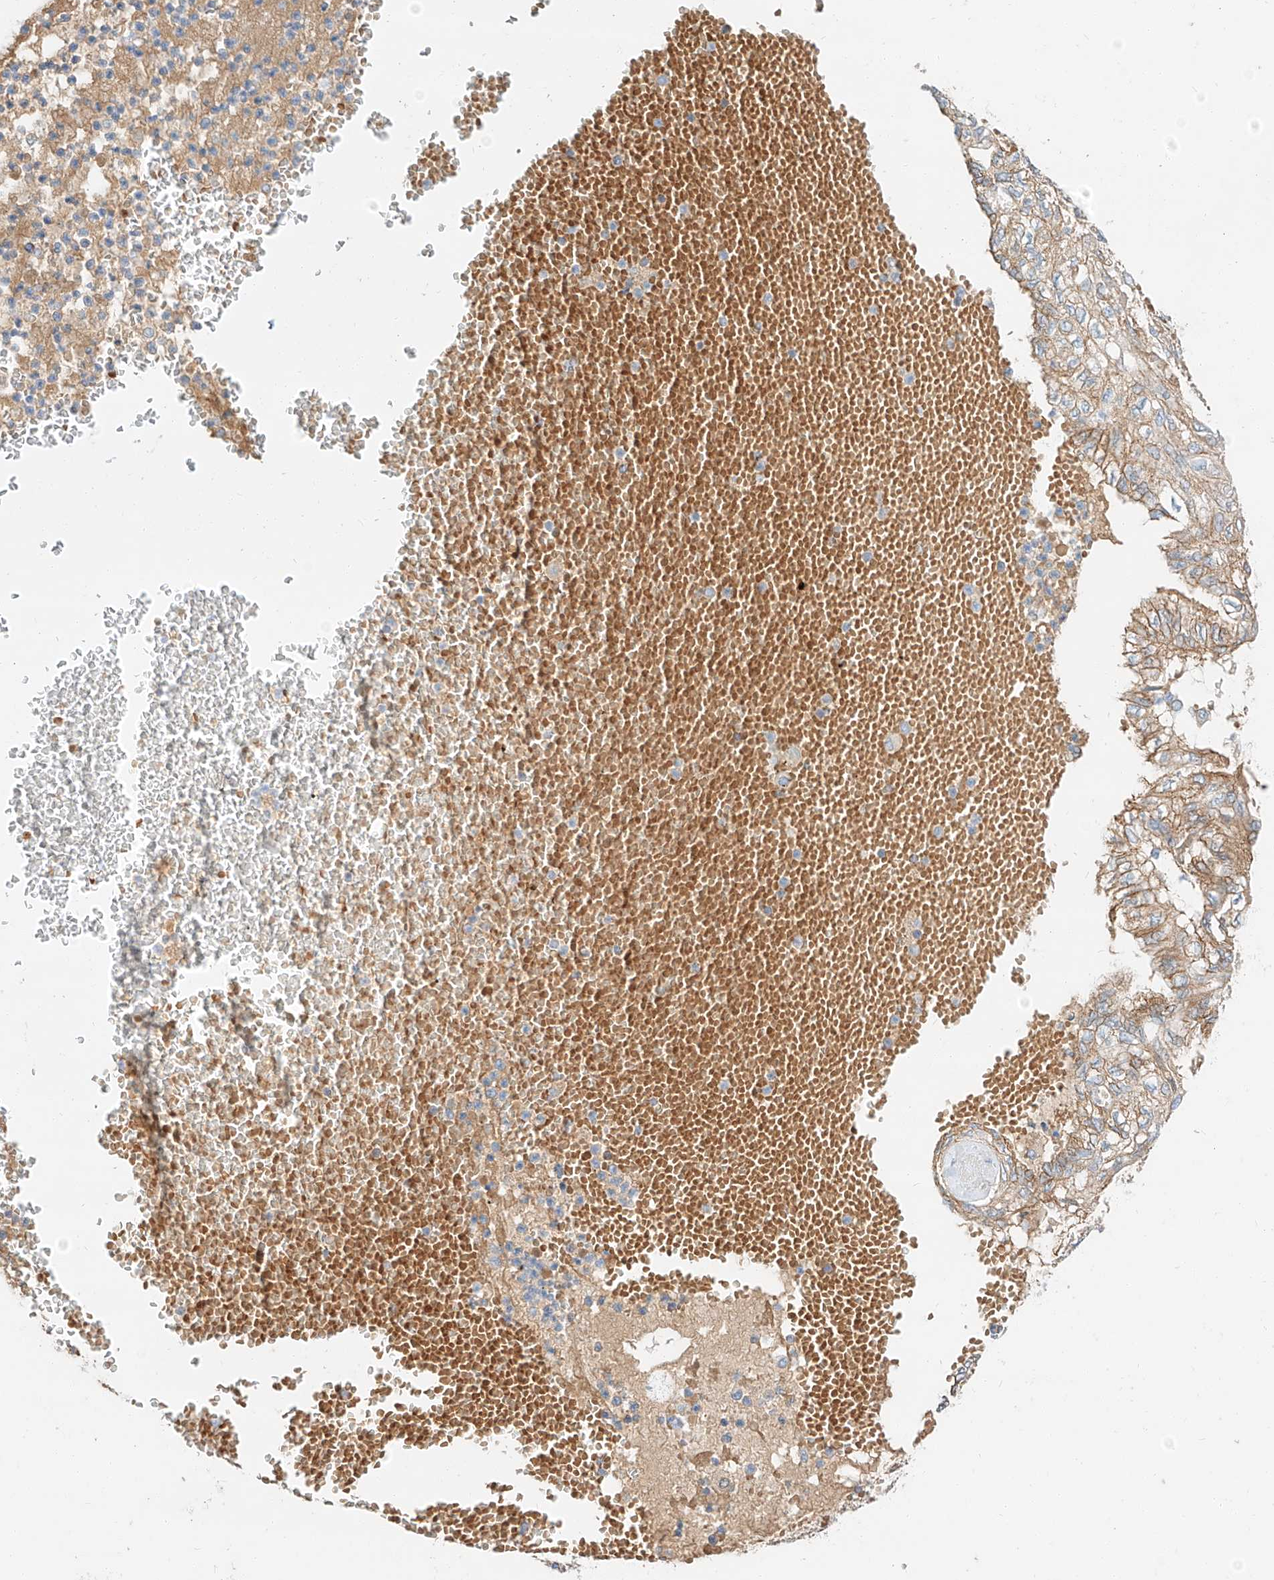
{"staining": {"intensity": "moderate", "quantity": ">75%", "location": "cytoplasmic/membranous"}, "tissue": "lung cancer", "cell_type": "Tumor cells", "image_type": "cancer", "snomed": [{"axis": "morphology", "description": "Adenocarcinoma, NOS"}, {"axis": "topography", "description": "Lung"}], "caption": "Immunohistochemical staining of human adenocarcinoma (lung) exhibits medium levels of moderate cytoplasmic/membranous staining in approximately >75% of tumor cells. The staining was performed using DAB (3,3'-diaminobenzidine) to visualize the protein expression in brown, while the nuclei were stained in blue with hematoxylin (Magnification: 20x).", "gene": "MAP7", "patient": {"sex": "female", "age": 70}}